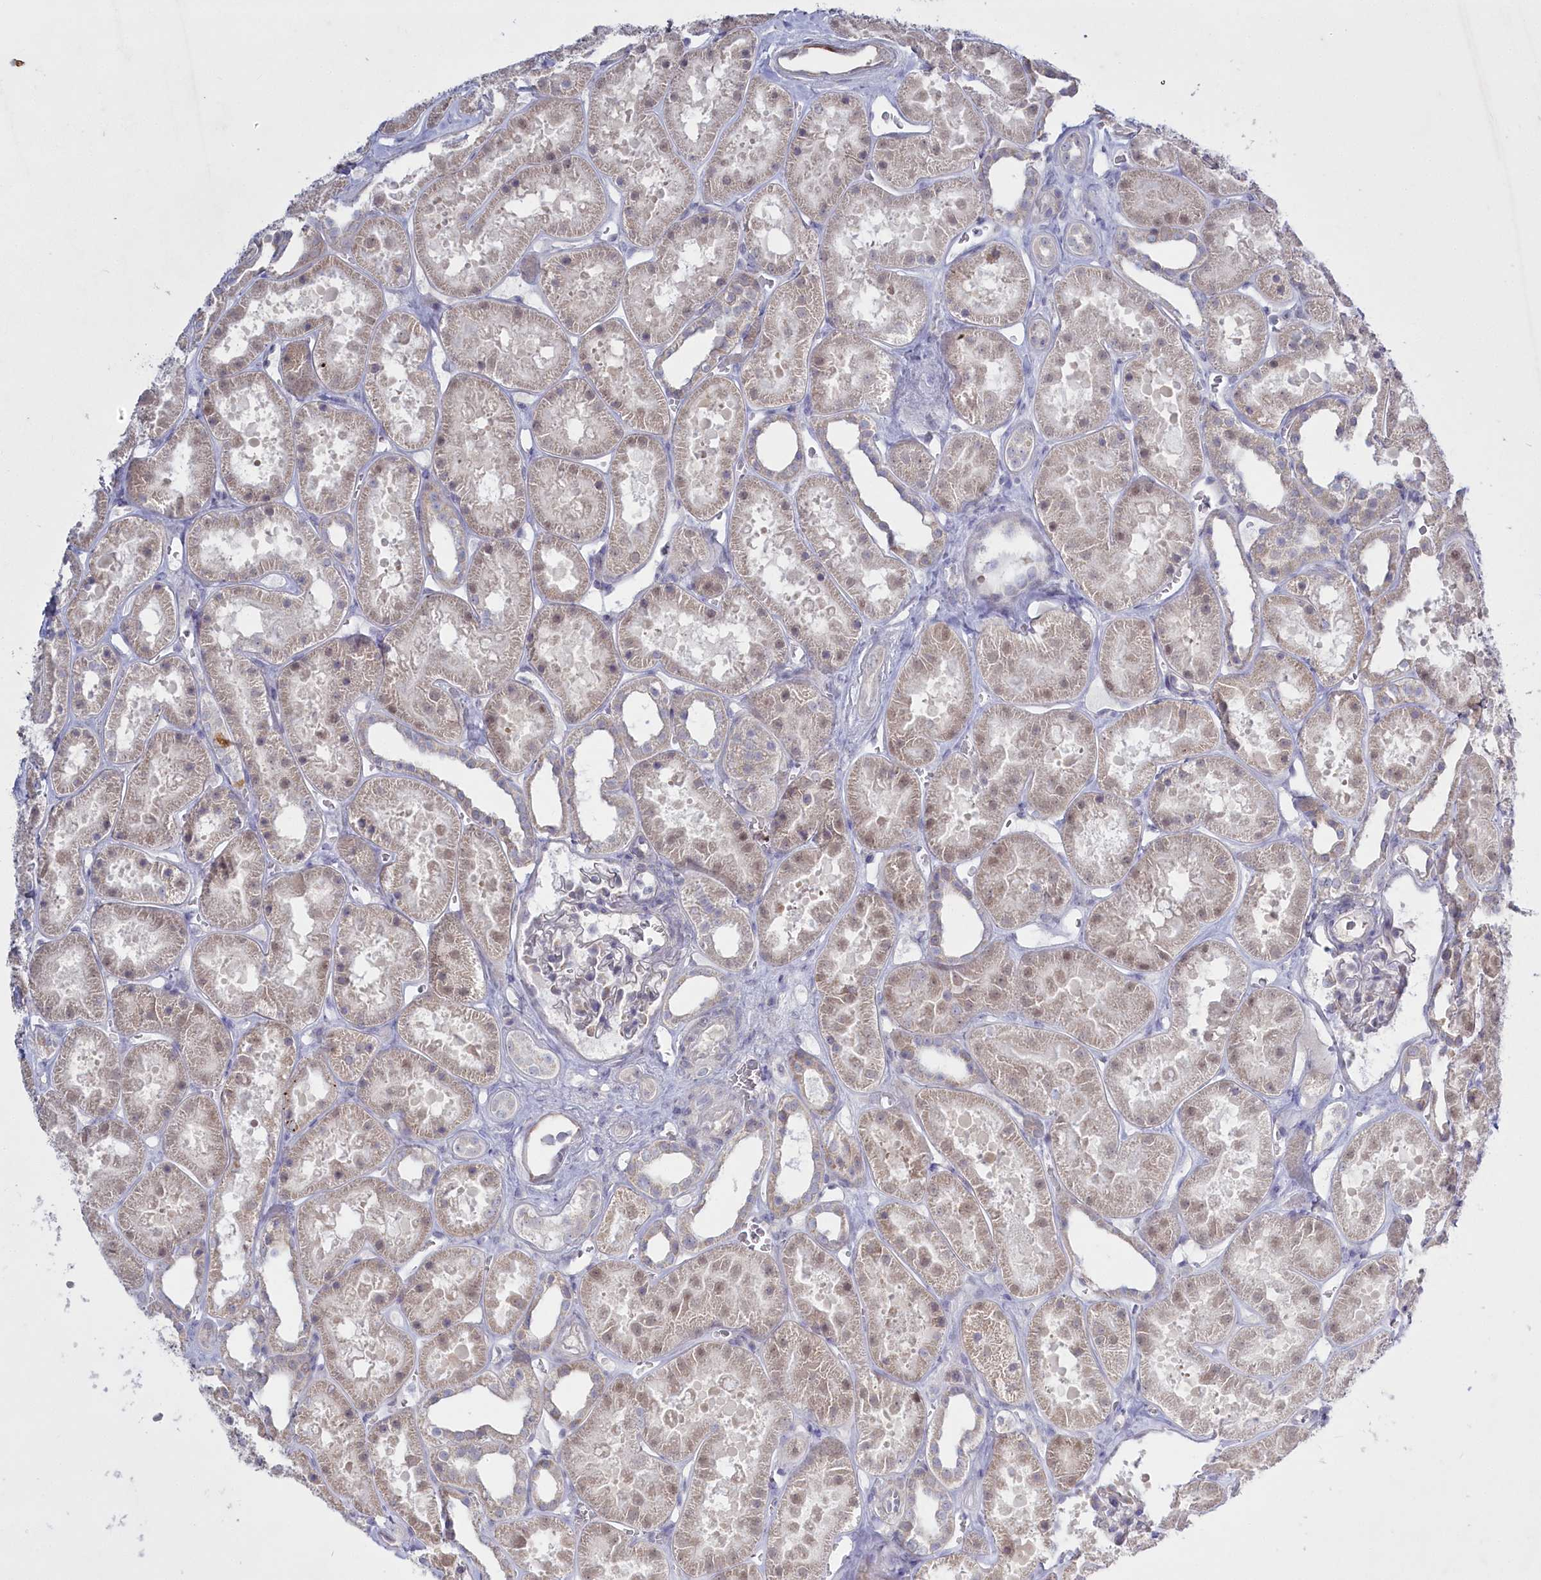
{"staining": {"intensity": "negative", "quantity": "none", "location": "none"}, "tissue": "kidney", "cell_type": "Cells in glomeruli", "image_type": "normal", "snomed": [{"axis": "morphology", "description": "Normal tissue, NOS"}, {"axis": "topography", "description": "Kidney"}], "caption": "Normal kidney was stained to show a protein in brown. There is no significant positivity in cells in glomeruli. The staining was performed using DAB to visualize the protein expression in brown, while the nuclei were stained in blue with hematoxylin (Magnification: 20x).", "gene": "ABITRAM", "patient": {"sex": "female", "age": 41}}